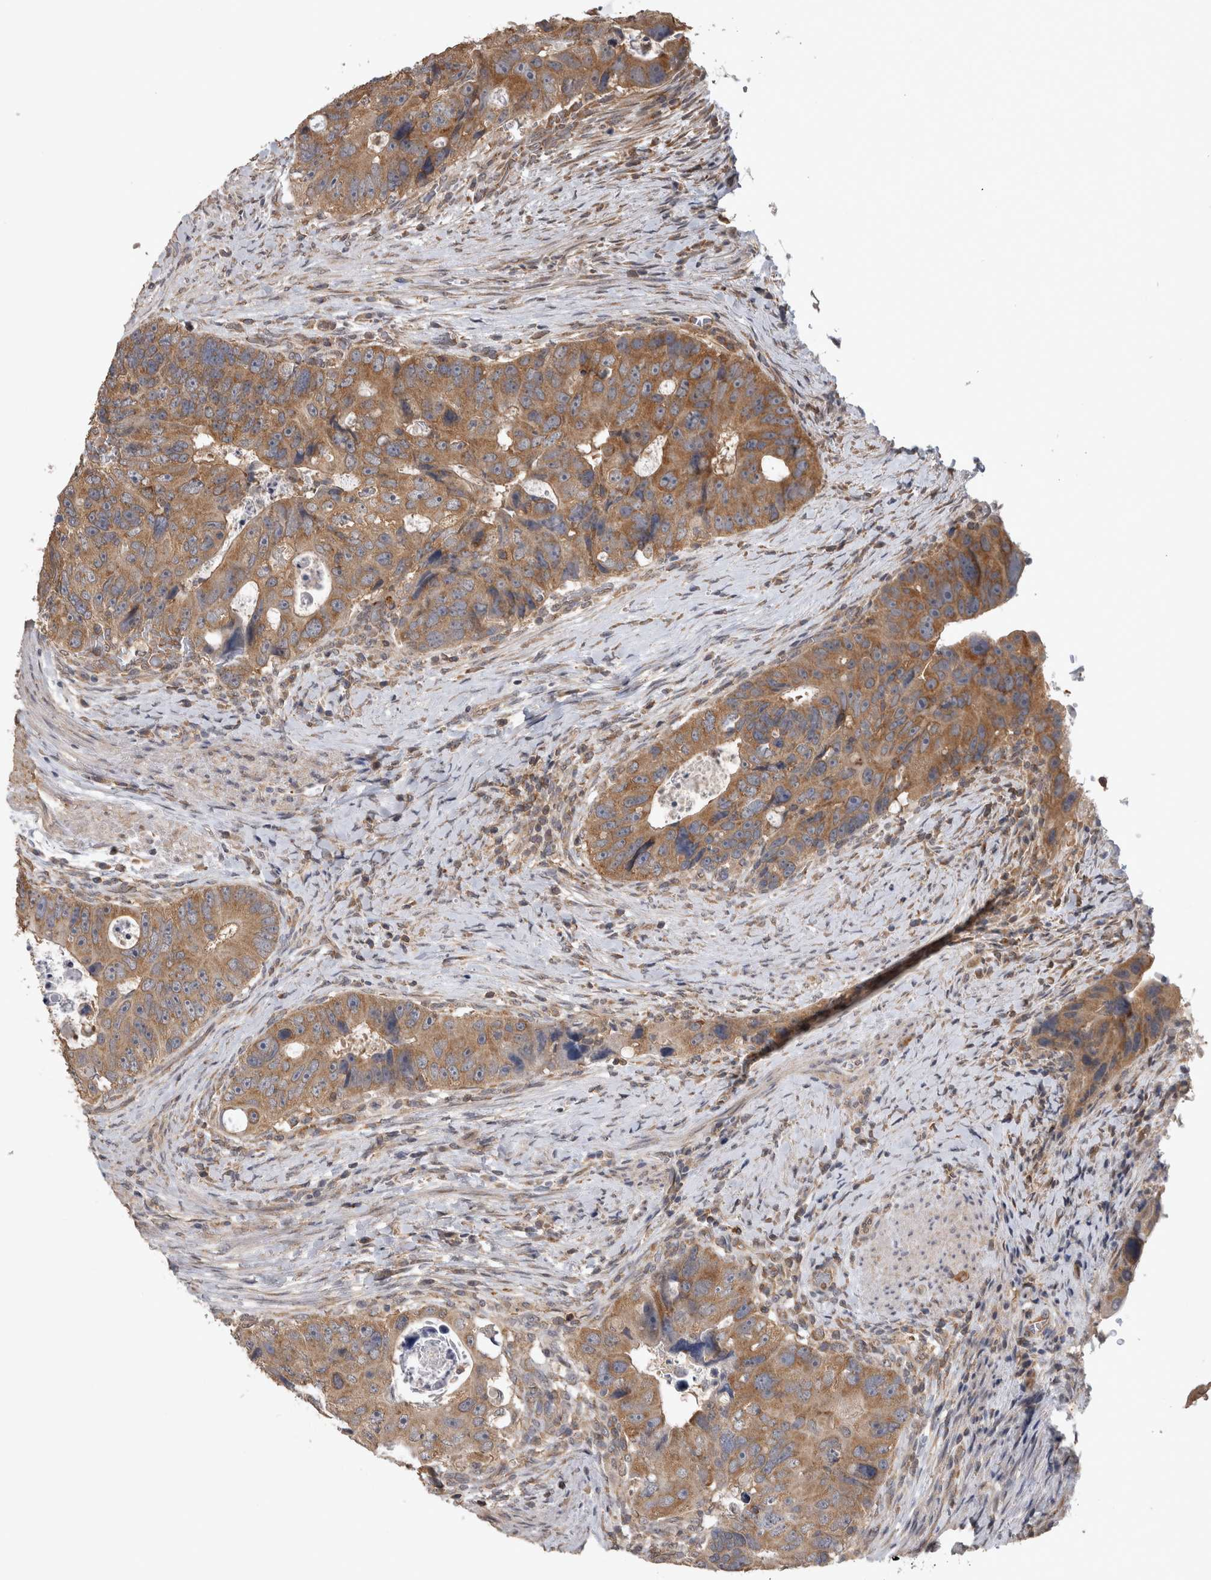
{"staining": {"intensity": "moderate", "quantity": ">75%", "location": "cytoplasmic/membranous"}, "tissue": "colorectal cancer", "cell_type": "Tumor cells", "image_type": "cancer", "snomed": [{"axis": "morphology", "description": "Adenocarcinoma, NOS"}, {"axis": "topography", "description": "Rectum"}], "caption": "DAB immunohistochemical staining of human colorectal cancer displays moderate cytoplasmic/membranous protein staining in about >75% of tumor cells.", "gene": "ATXN2", "patient": {"sex": "male", "age": 59}}